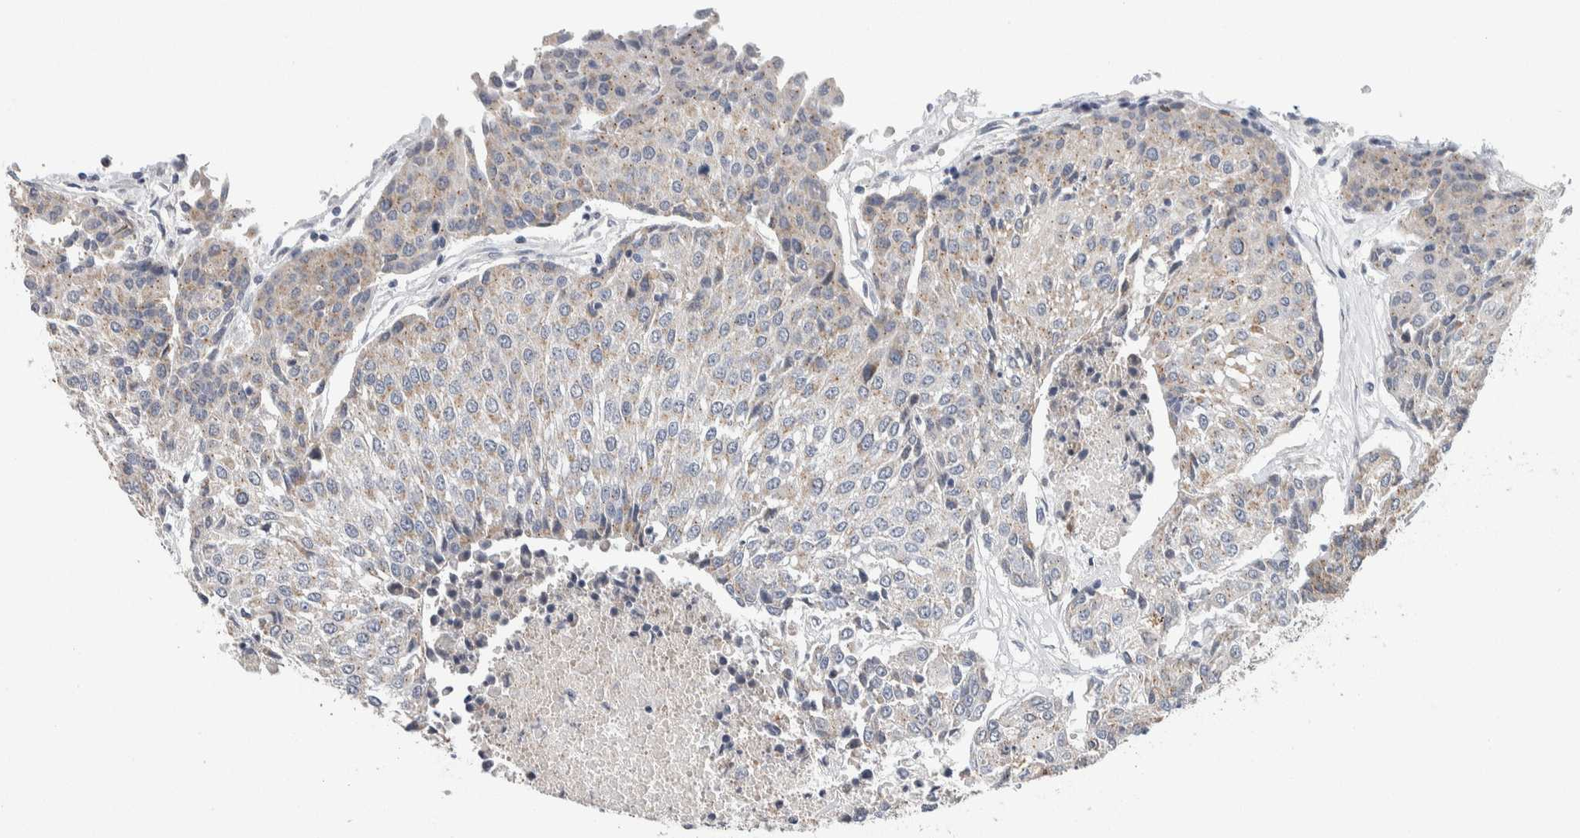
{"staining": {"intensity": "weak", "quantity": "<25%", "location": "cytoplasmic/membranous"}, "tissue": "urothelial cancer", "cell_type": "Tumor cells", "image_type": "cancer", "snomed": [{"axis": "morphology", "description": "Urothelial carcinoma, High grade"}, {"axis": "topography", "description": "Urinary bladder"}], "caption": "This photomicrograph is of urothelial cancer stained with immunohistochemistry to label a protein in brown with the nuclei are counter-stained blue. There is no staining in tumor cells. (DAB immunohistochemistry visualized using brightfield microscopy, high magnification).", "gene": "SCN2A", "patient": {"sex": "female", "age": 85}}